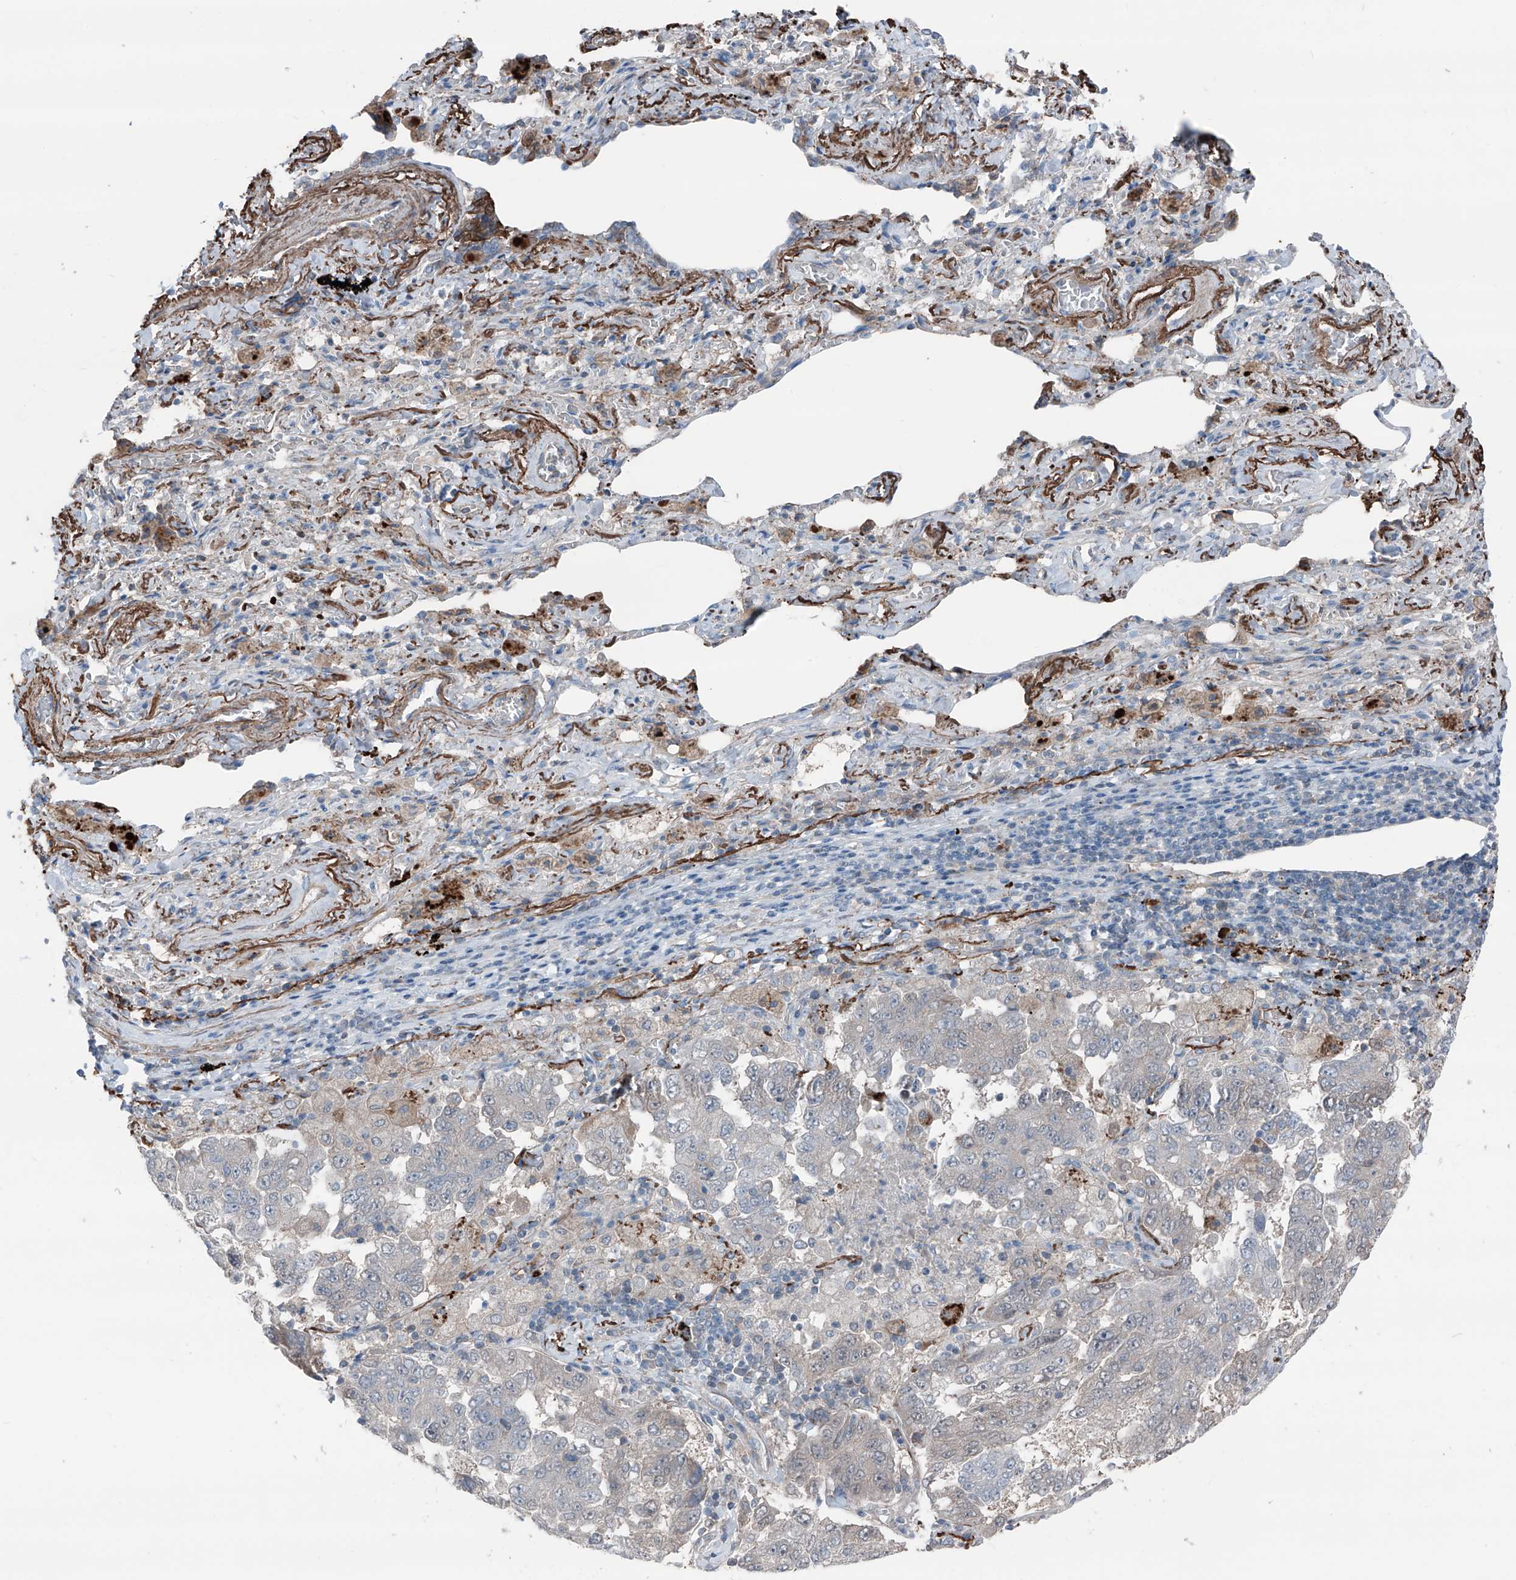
{"staining": {"intensity": "negative", "quantity": "none", "location": "none"}, "tissue": "lung cancer", "cell_type": "Tumor cells", "image_type": "cancer", "snomed": [{"axis": "morphology", "description": "Adenocarcinoma, NOS"}, {"axis": "topography", "description": "Lung"}], "caption": "A micrograph of lung adenocarcinoma stained for a protein displays no brown staining in tumor cells.", "gene": "HSPB11", "patient": {"sex": "female", "age": 51}}